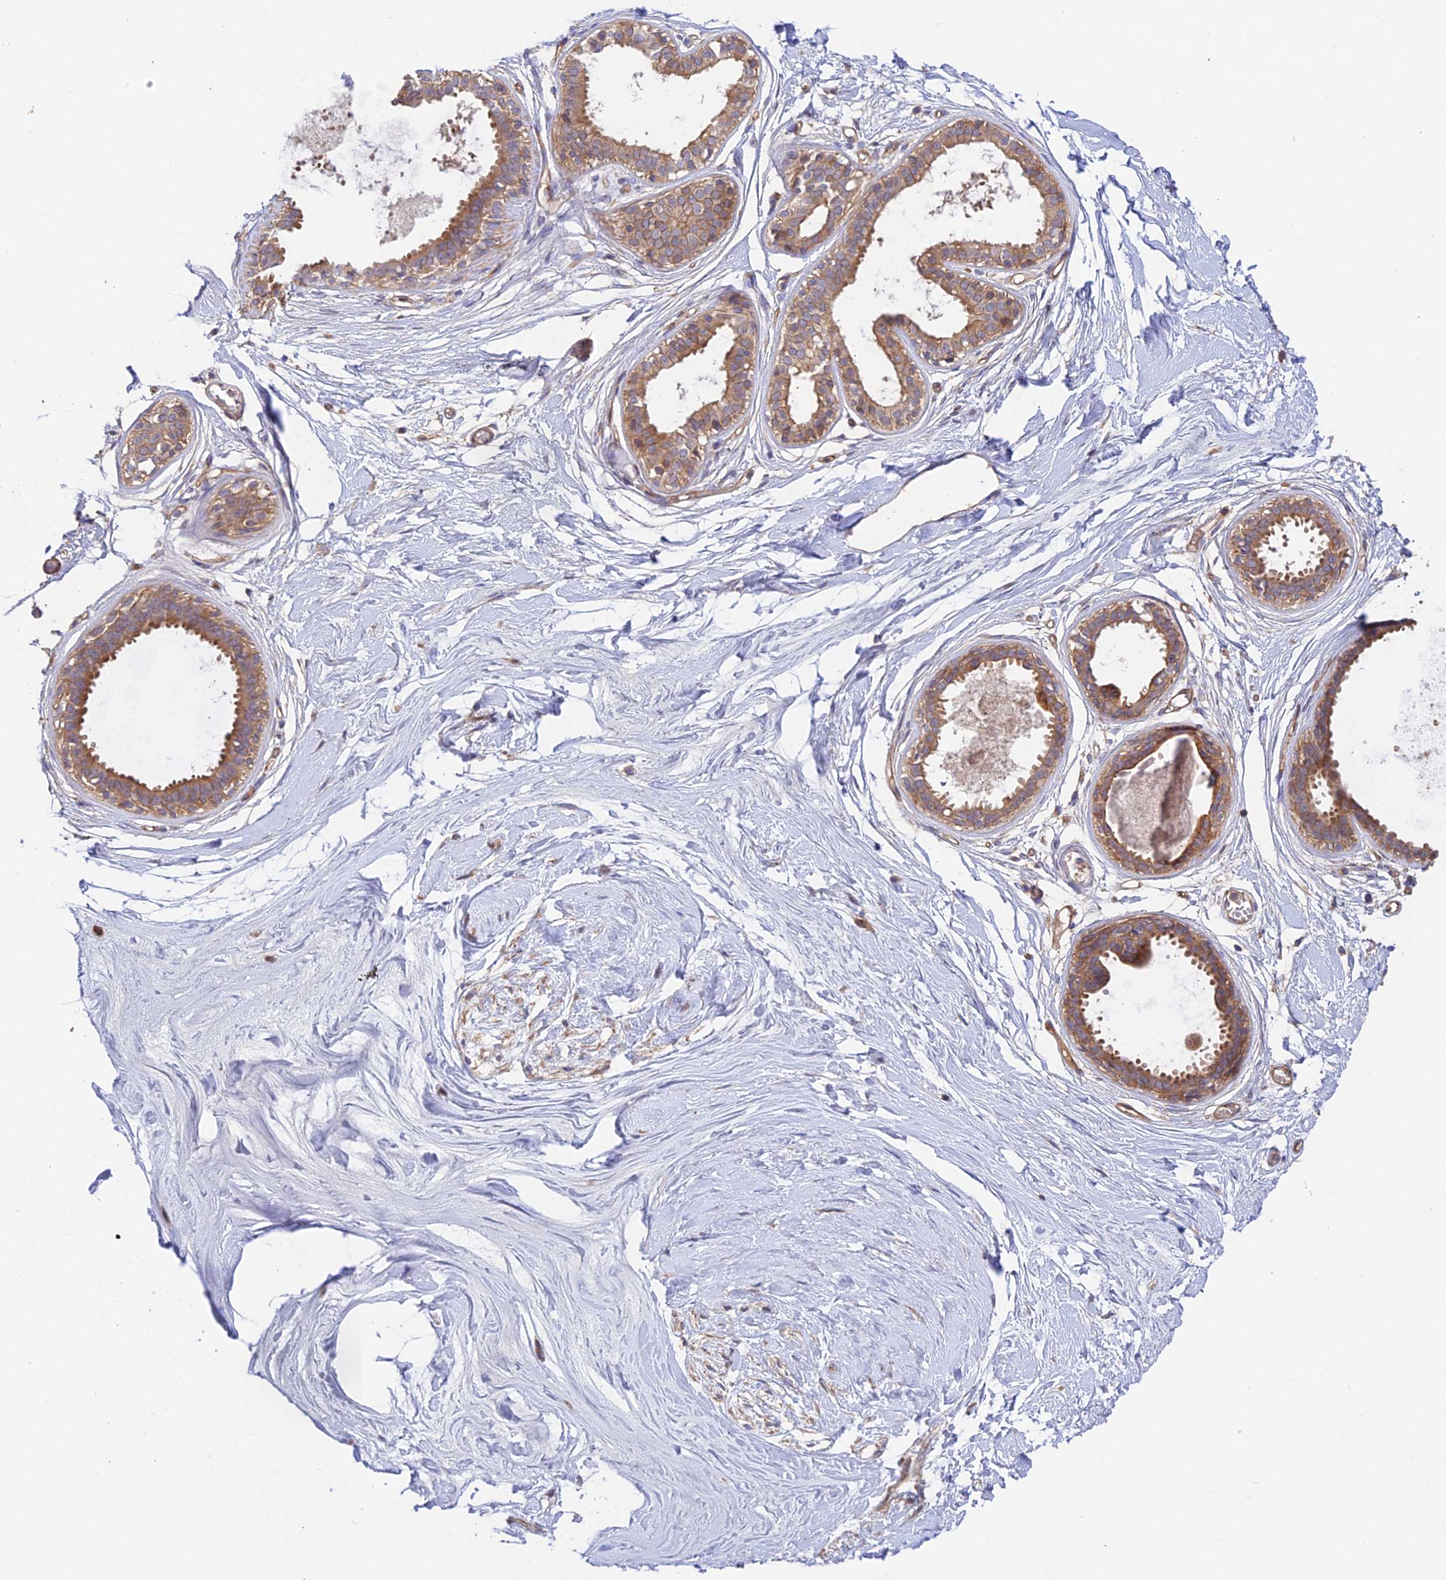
{"staining": {"intensity": "moderate", "quantity": ">75%", "location": "cytoplasmic/membranous"}, "tissue": "breast", "cell_type": "Adipocytes", "image_type": "normal", "snomed": [{"axis": "morphology", "description": "Normal tissue, NOS"}, {"axis": "topography", "description": "Breast"}], "caption": "This is an image of IHC staining of normal breast, which shows moderate positivity in the cytoplasmic/membranous of adipocytes.", "gene": "MYO9A", "patient": {"sex": "female", "age": 45}}